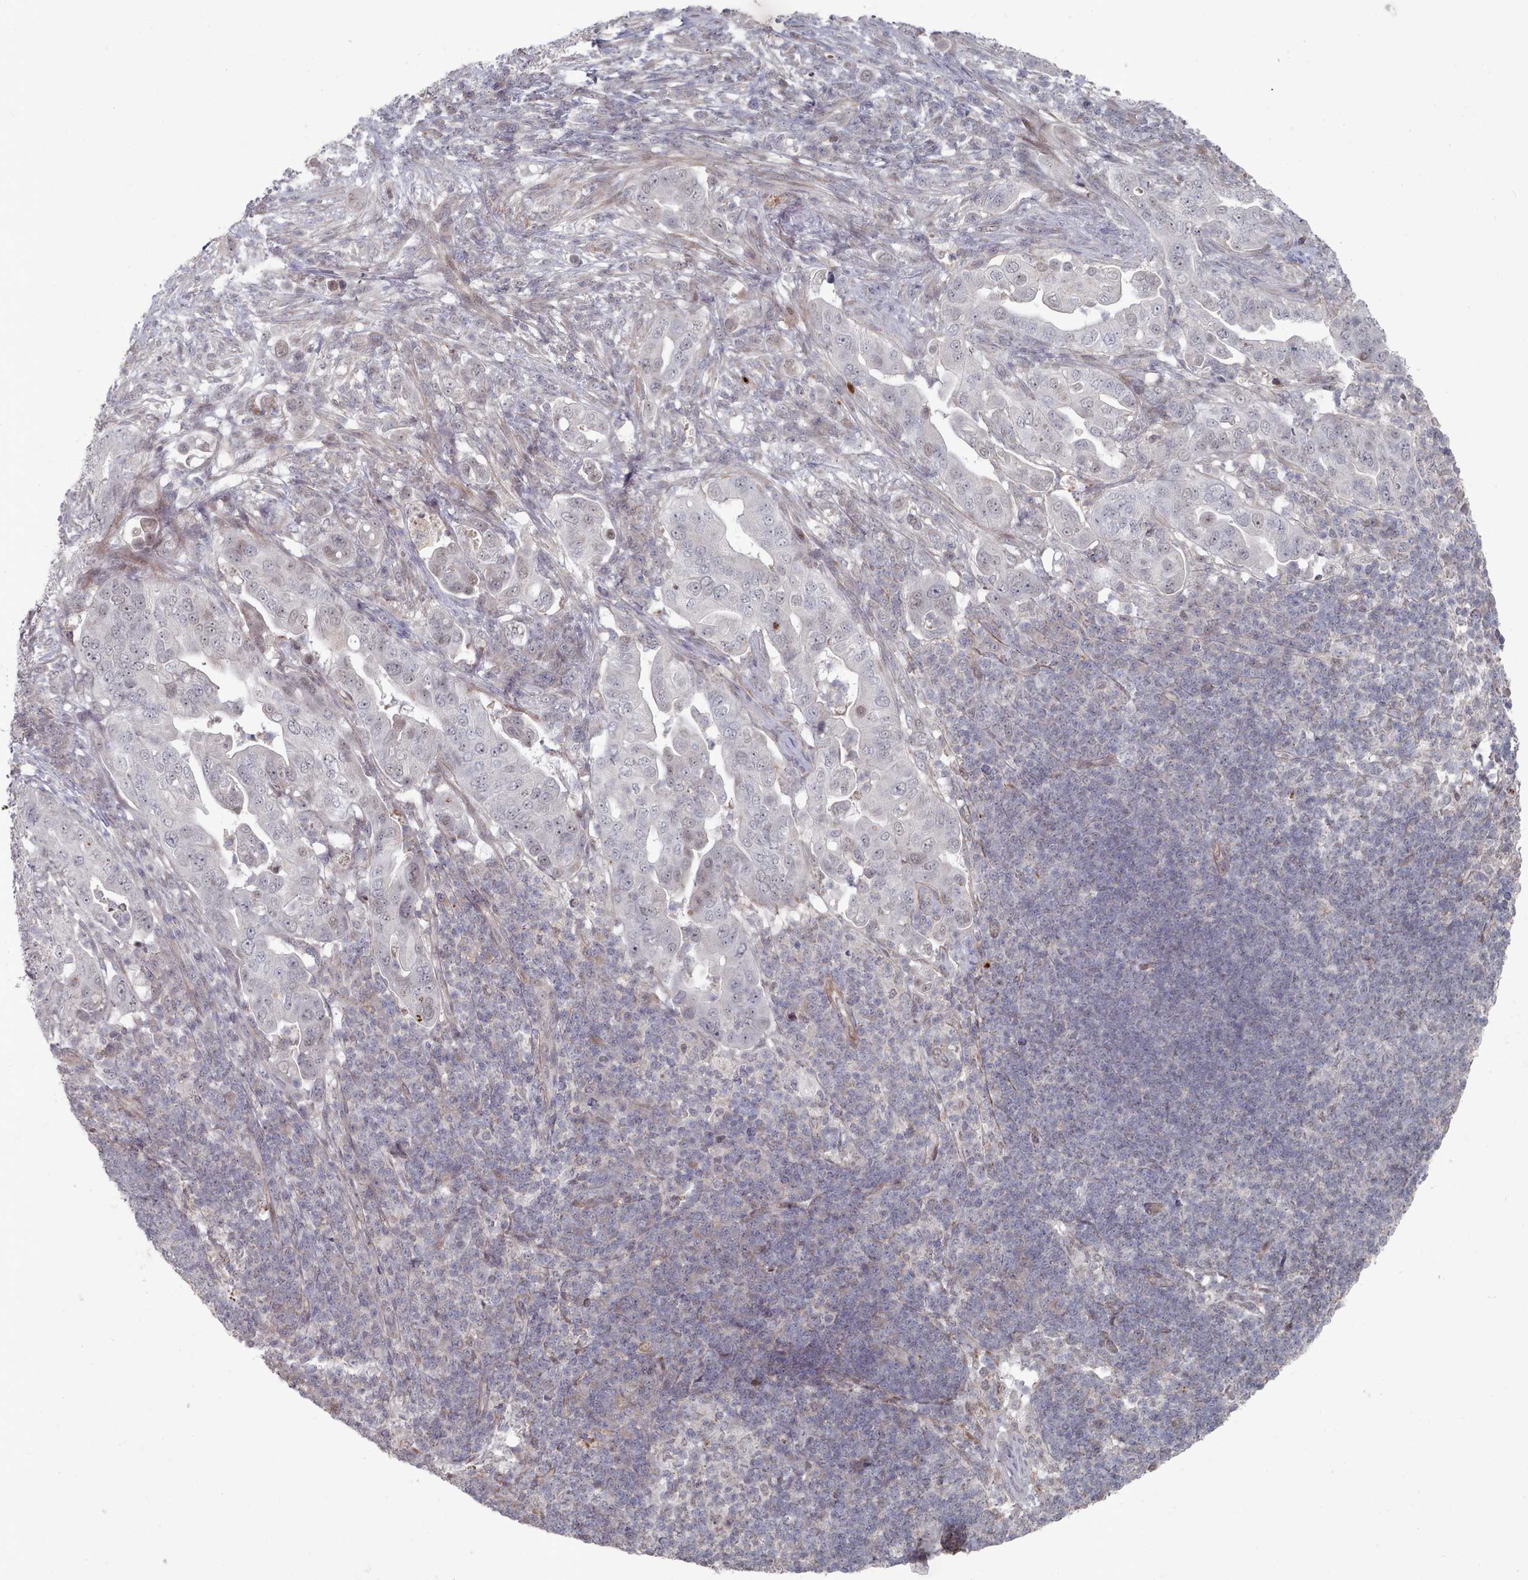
{"staining": {"intensity": "negative", "quantity": "none", "location": "none"}, "tissue": "pancreatic cancer", "cell_type": "Tumor cells", "image_type": "cancer", "snomed": [{"axis": "morphology", "description": "Adenocarcinoma, NOS"}, {"axis": "topography", "description": "Pancreas"}], "caption": "Immunohistochemical staining of pancreatic adenocarcinoma demonstrates no significant staining in tumor cells.", "gene": "CPSF4", "patient": {"sex": "female", "age": 63}}